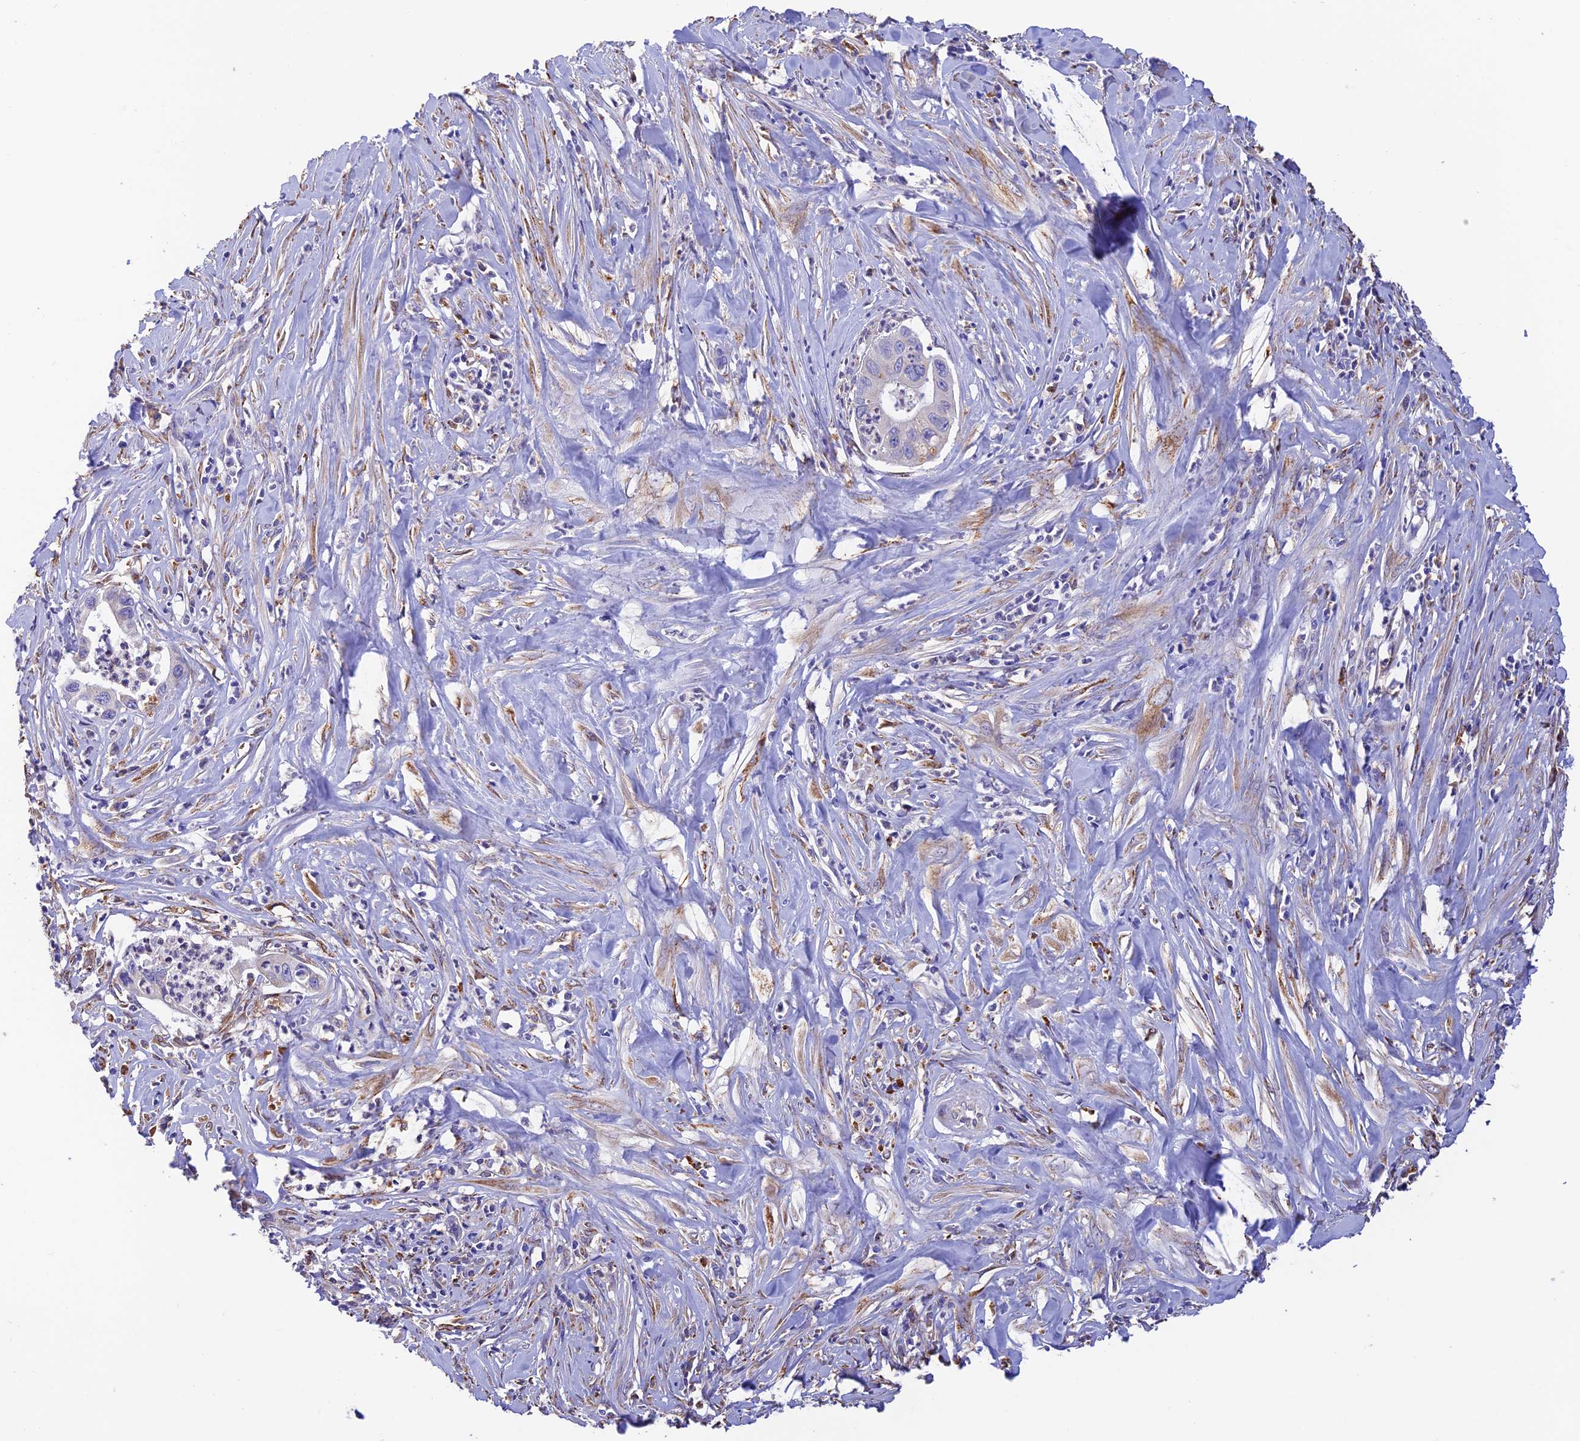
{"staining": {"intensity": "strong", "quantity": ">75%", "location": "cytoplasmic/membranous"}, "tissue": "pancreatic cancer", "cell_type": "Tumor cells", "image_type": "cancer", "snomed": [{"axis": "morphology", "description": "Adenocarcinoma, NOS"}, {"axis": "topography", "description": "Pancreas"}], "caption": "Immunohistochemical staining of adenocarcinoma (pancreatic) displays high levels of strong cytoplasmic/membranous expression in about >75% of tumor cells.", "gene": "VKORC1", "patient": {"sex": "male", "age": 73}}